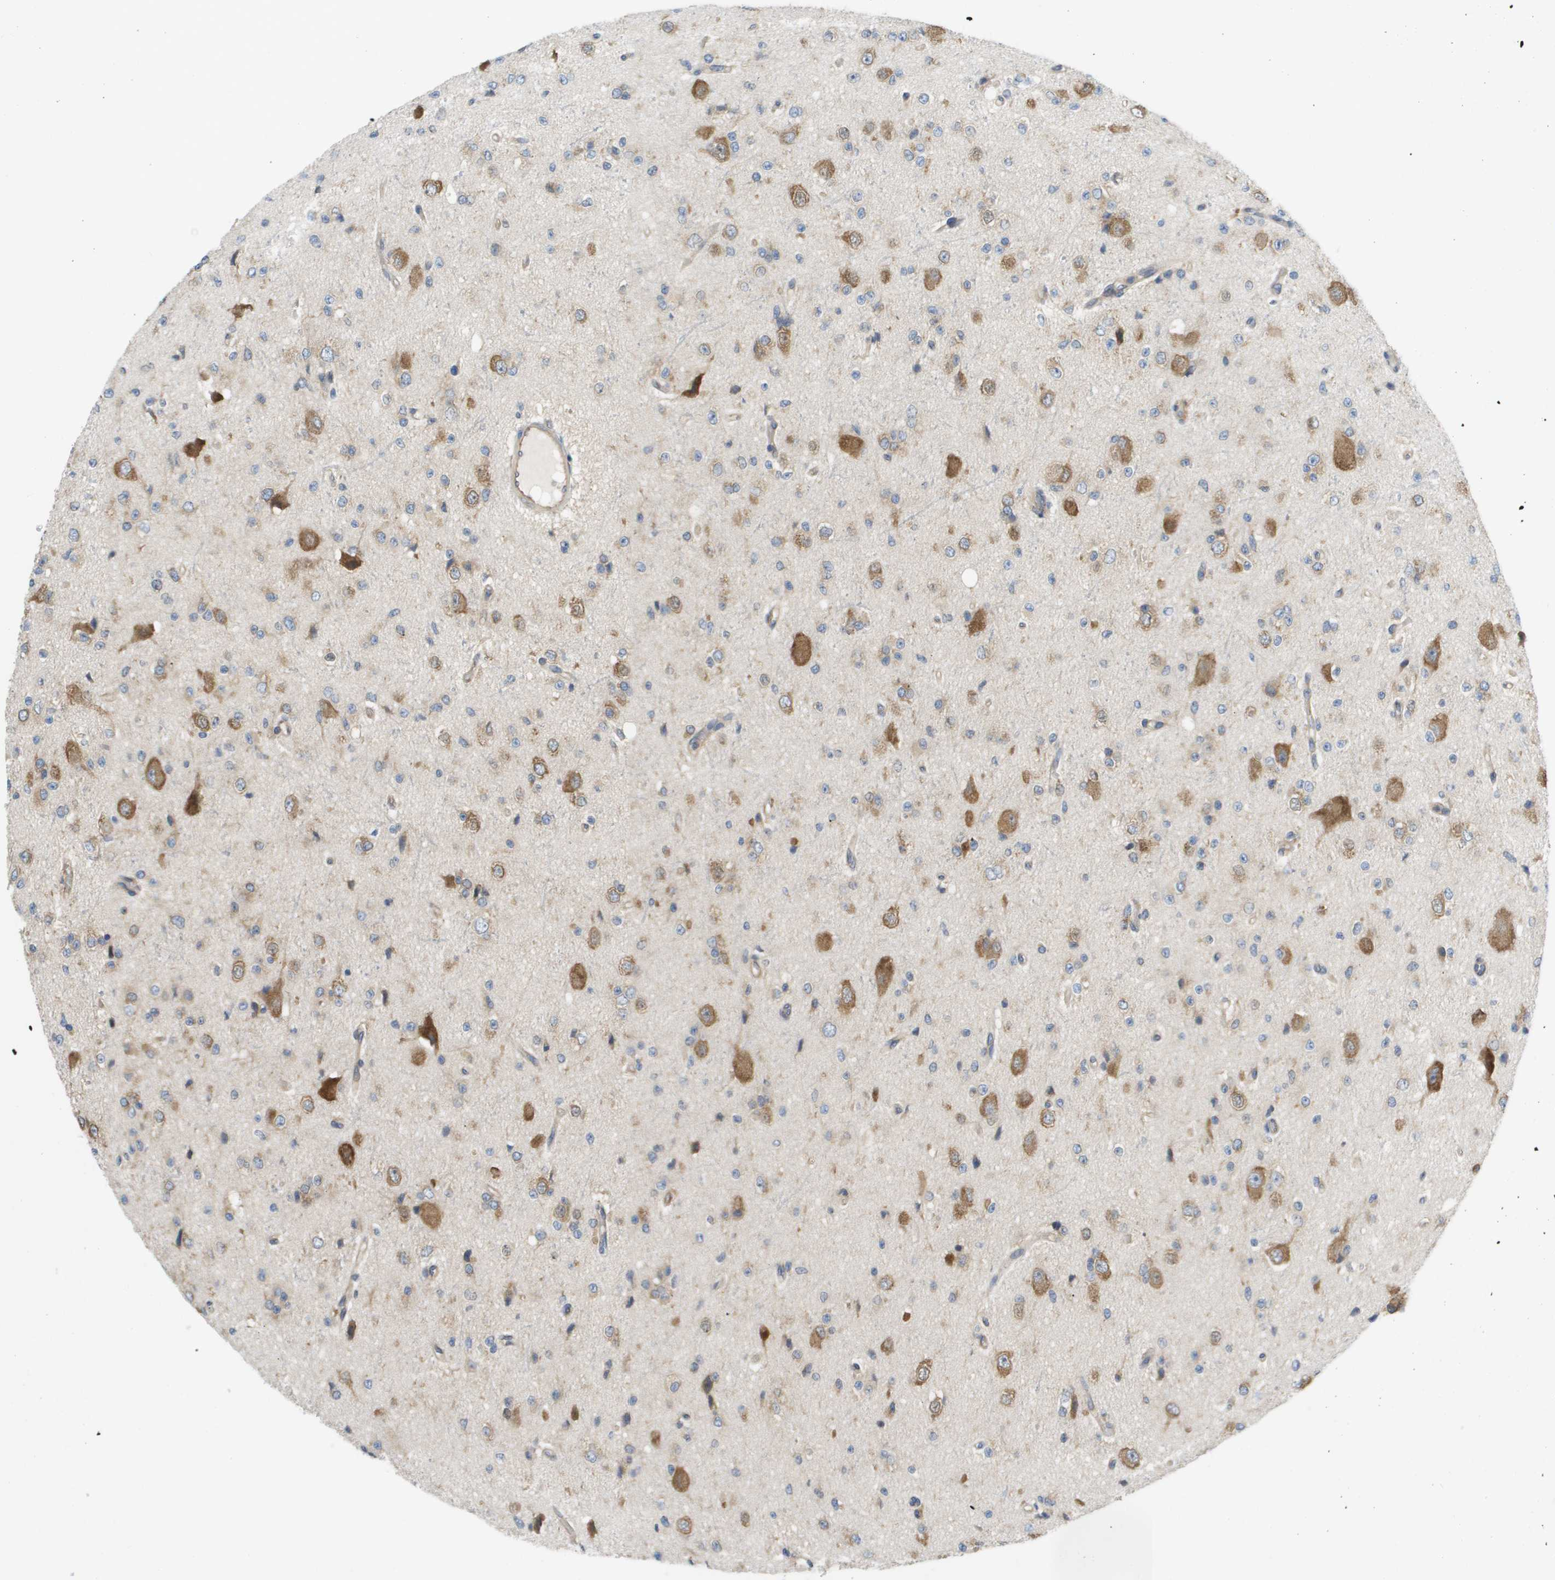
{"staining": {"intensity": "moderate", "quantity": "<25%", "location": "cytoplasmic/membranous"}, "tissue": "glioma", "cell_type": "Tumor cells", "image_type": "cancer", "snomed": [{"axis": "morphology", "description": "Glioma, malignant, High grade"}, {"axis": "topography", "description": "pancreas cauda"}], "caption": "A low amount of moderate cytoplasmic/membranous positivity is appreciated in about <25% of tumor cells in malignant glioma (high-grade) tissue.", "gene": "EIF4G2", "patient": {"sex": "male", "age": 60}}